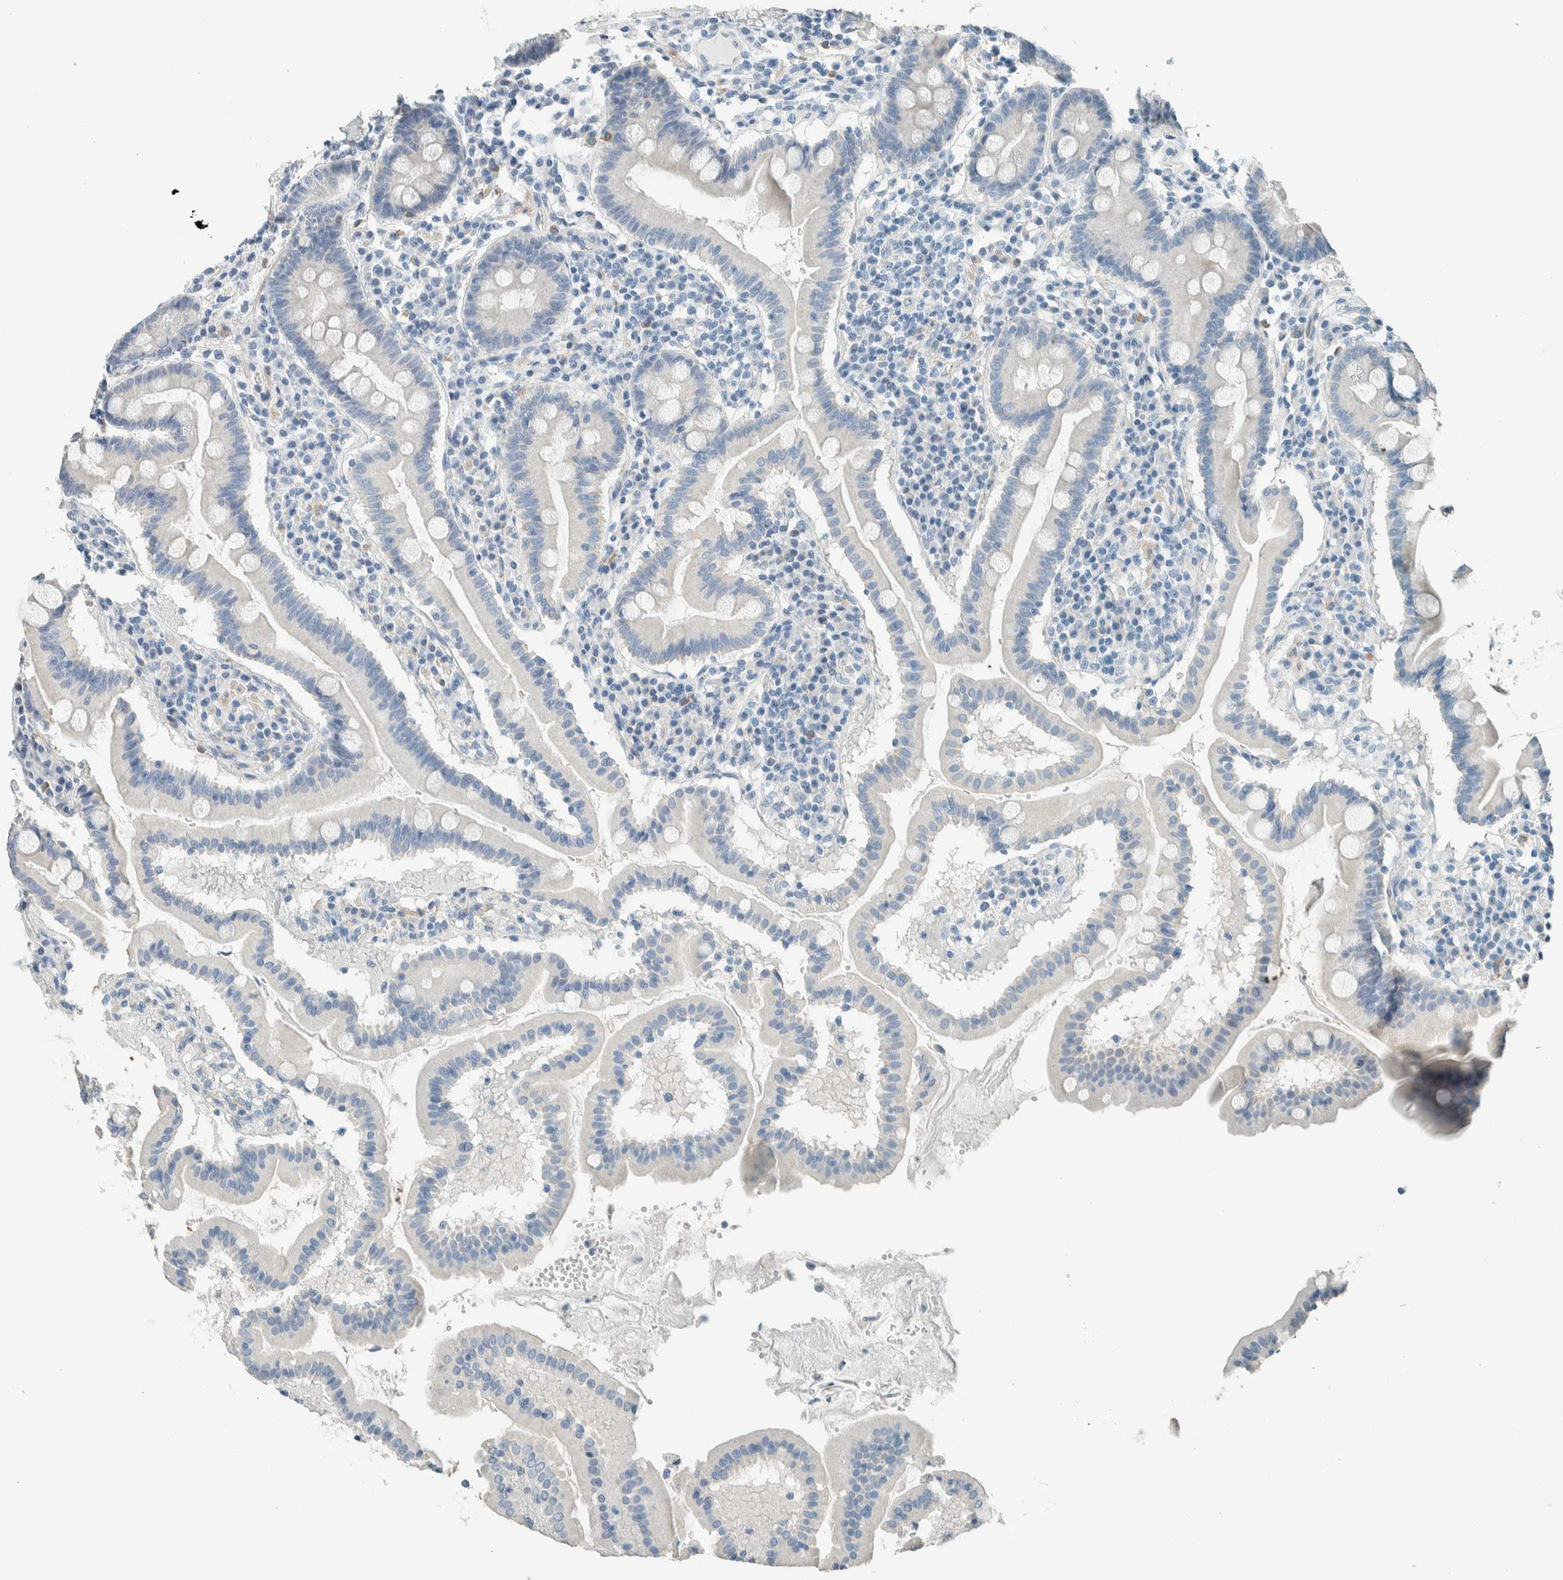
{"staining": {"intensity": "negative", "quantity": "none", "location": "none"}, "tissue": "duodenum", "cell_type": "Glandular cells", "image_type": "normal", "snomed": [{"axis": "morphology", "description": "Normal tissue, NOS"}, {"axis": "topography", "description": "Duodenum"}], "caption": "Histopathology image shows no significant protein staining in glandular cells of unremarkable duodenum.", "gene": "SLFN12", "patient": {"sex": "male", "age": 50}}